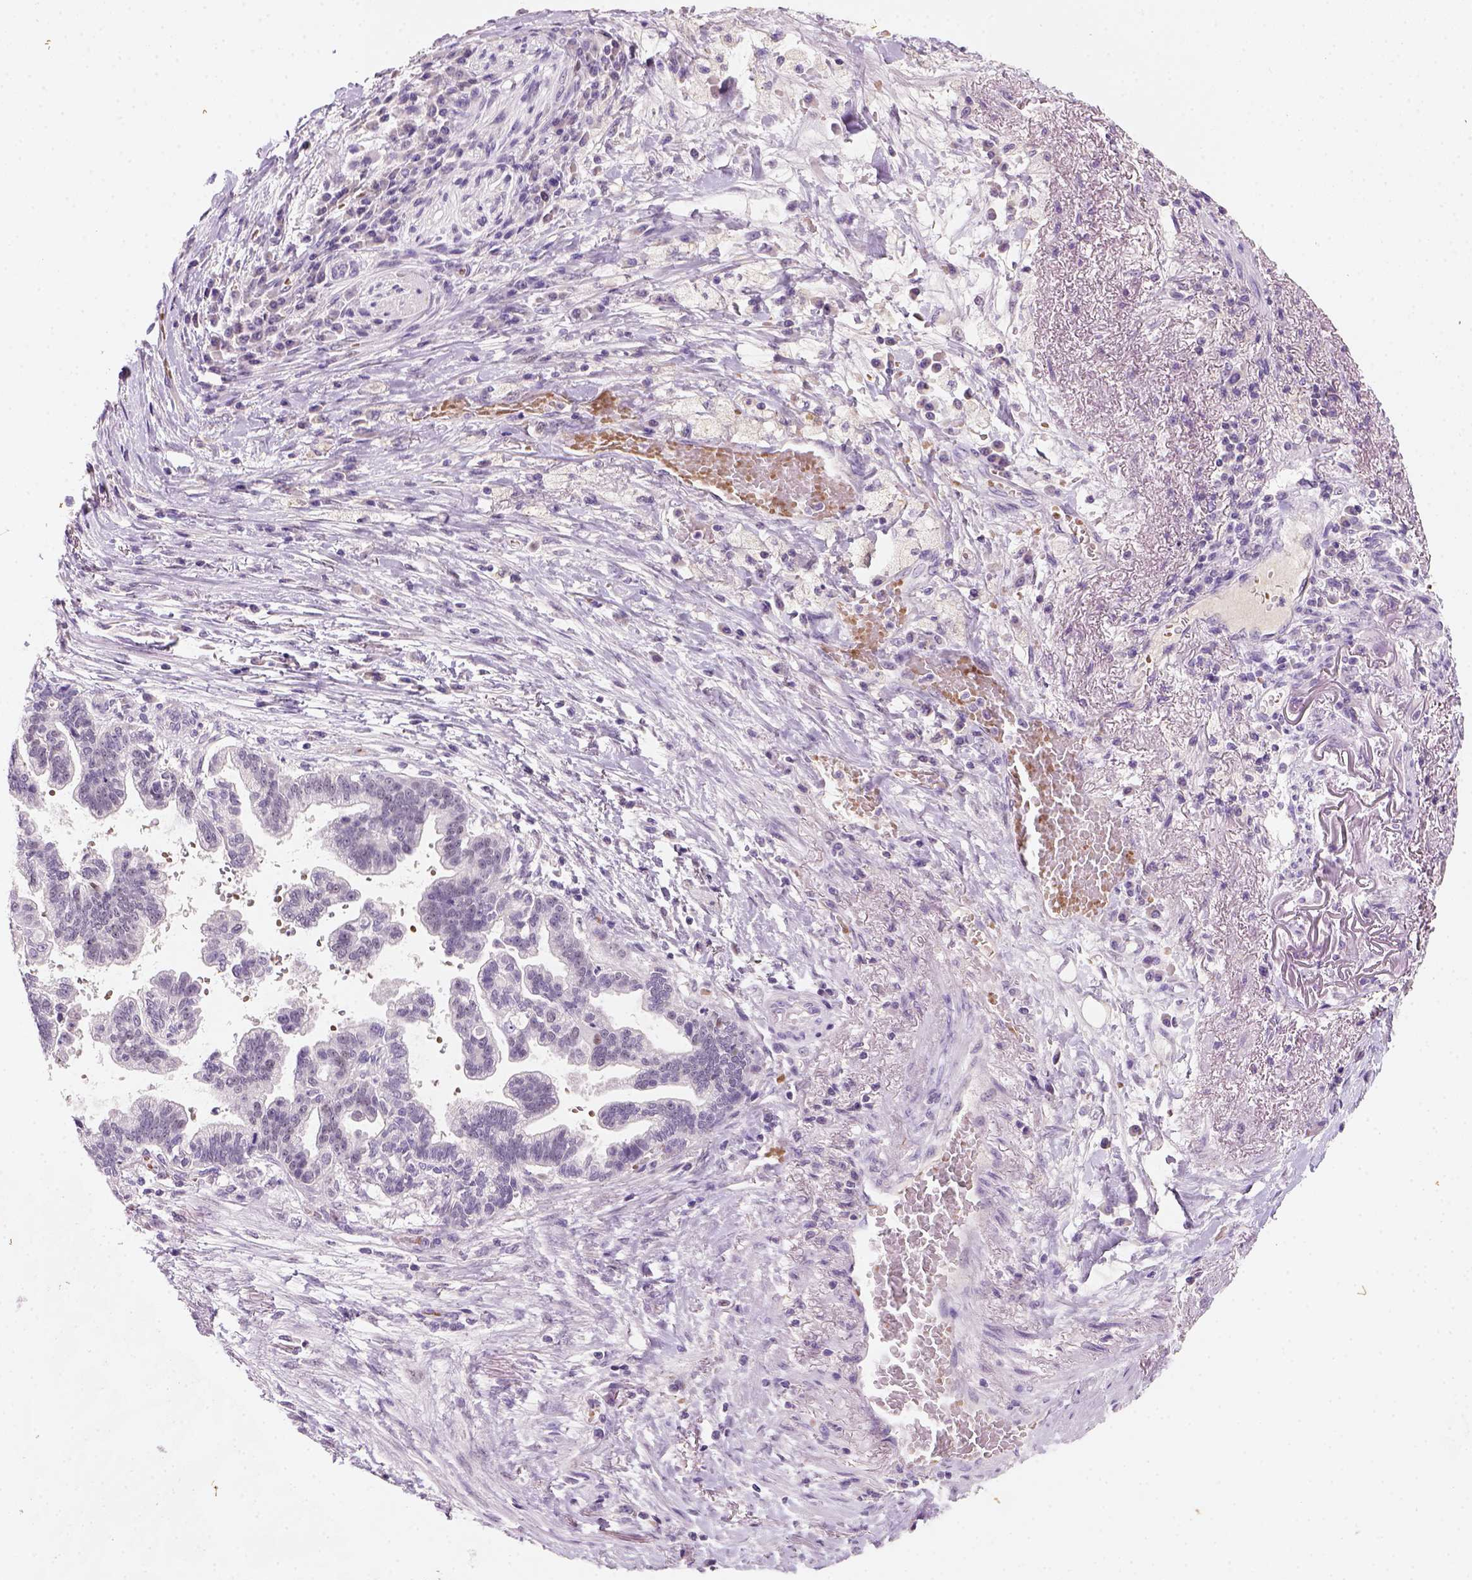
{"staining": {"intensity": "negative", "quantity": "none", "location": "none"}, "tissue": "stomach cancer", "cell_type": "Tumor cells", "image_type": "cancer", "snomed": [{"axis": "morphology", "description": "Adenocarcinoma, NOS"}, {"axis": "topography", "description": "Stomach"}], "caption": "Stomach cancer (adenocarcinoma) was stained to show a protein in brown. There is no significant positivity in tumor cells.", "gene": "ZMAT4", "patient": {"sex": "male", "age": 83}}